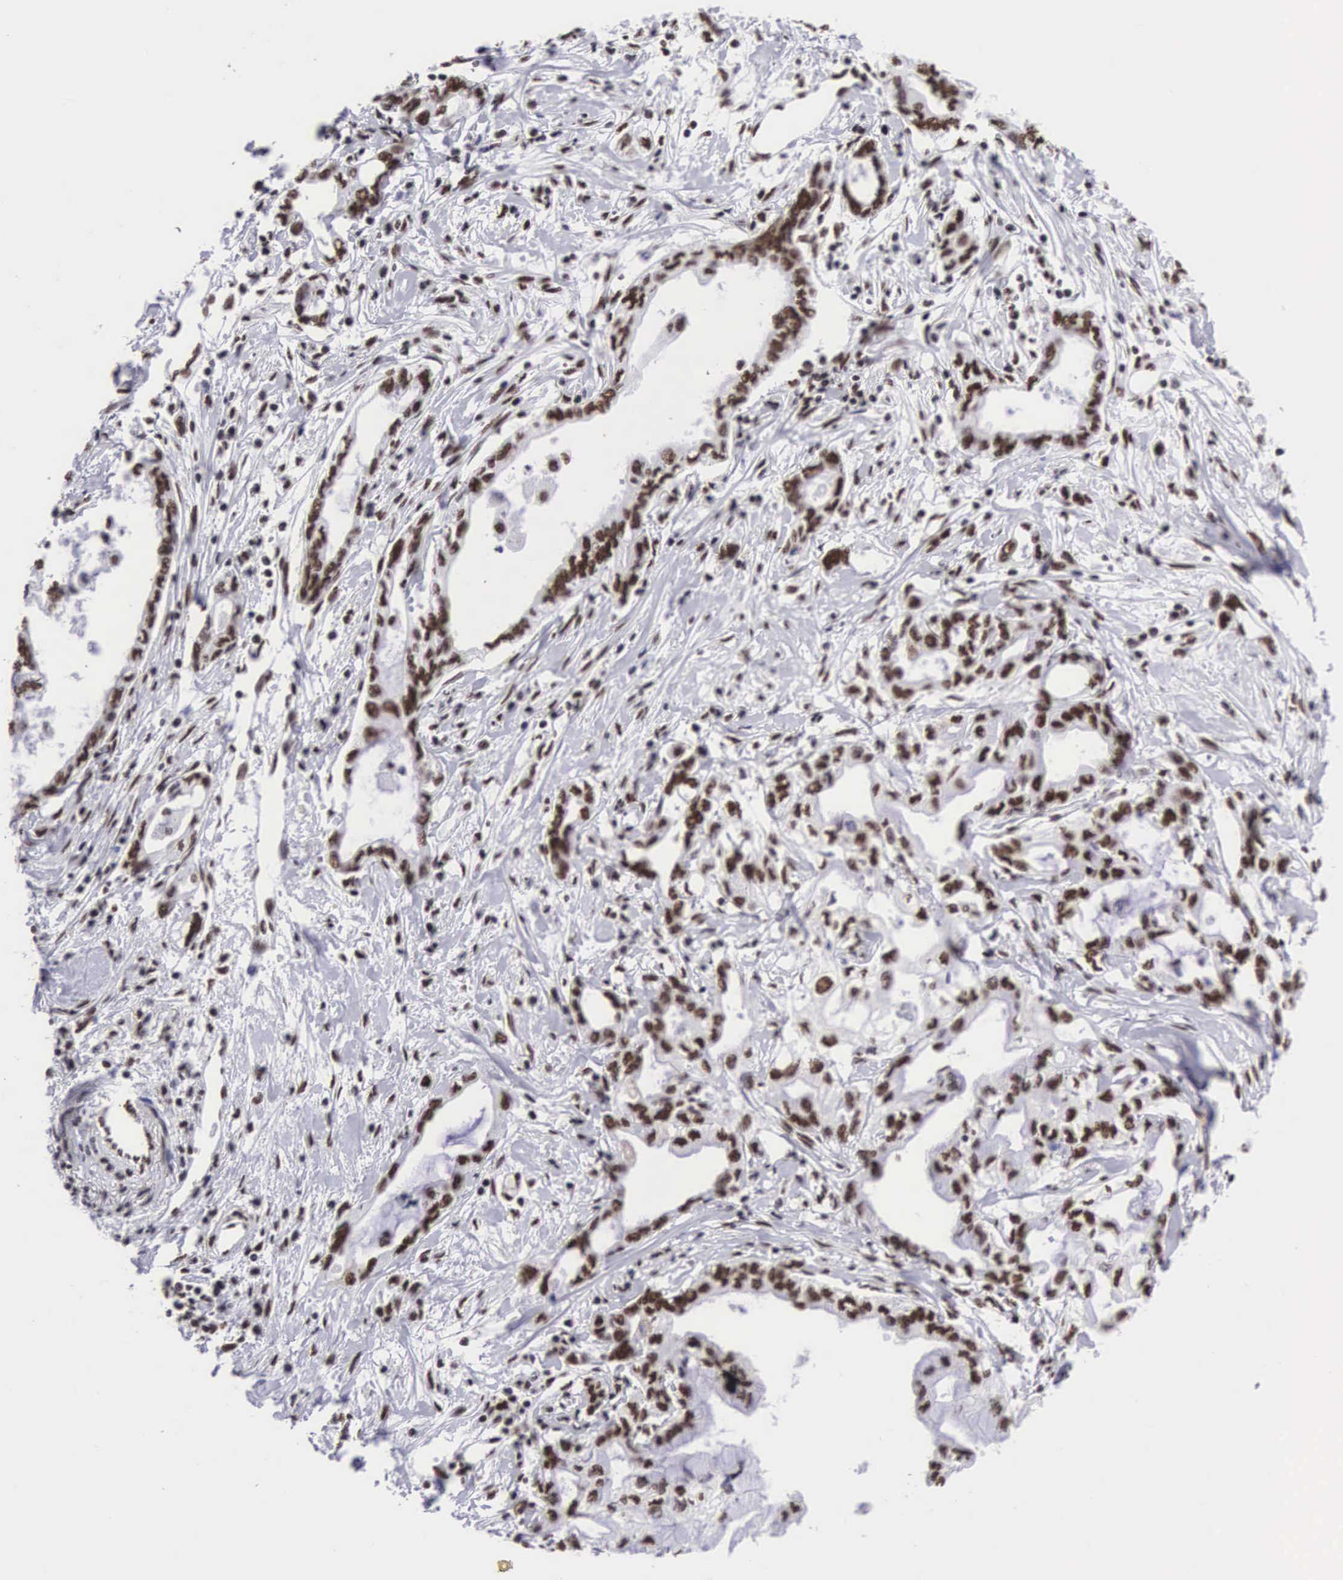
{"staining": {"intensity": "moderate", "quantity": ">75%", "location": "nuclear"}, "tissue": "pancreatic cancer", "cell_type": "Tumor cells", "image_type": "cancer", "snomed": [{"axis": "morphology", "description": "Adenocarcinoma, NOS"}, {"axis": "topography", "description": "Pancreas"}], "caption": "Pancreatic cancer (adenocarcinoma) stained with a brown dye reveals moderate nuclear positive positivity in approximately >75% of tumor cells.", "gene": "SF3A1", "patient": {"sex": "female", "age": 57}}